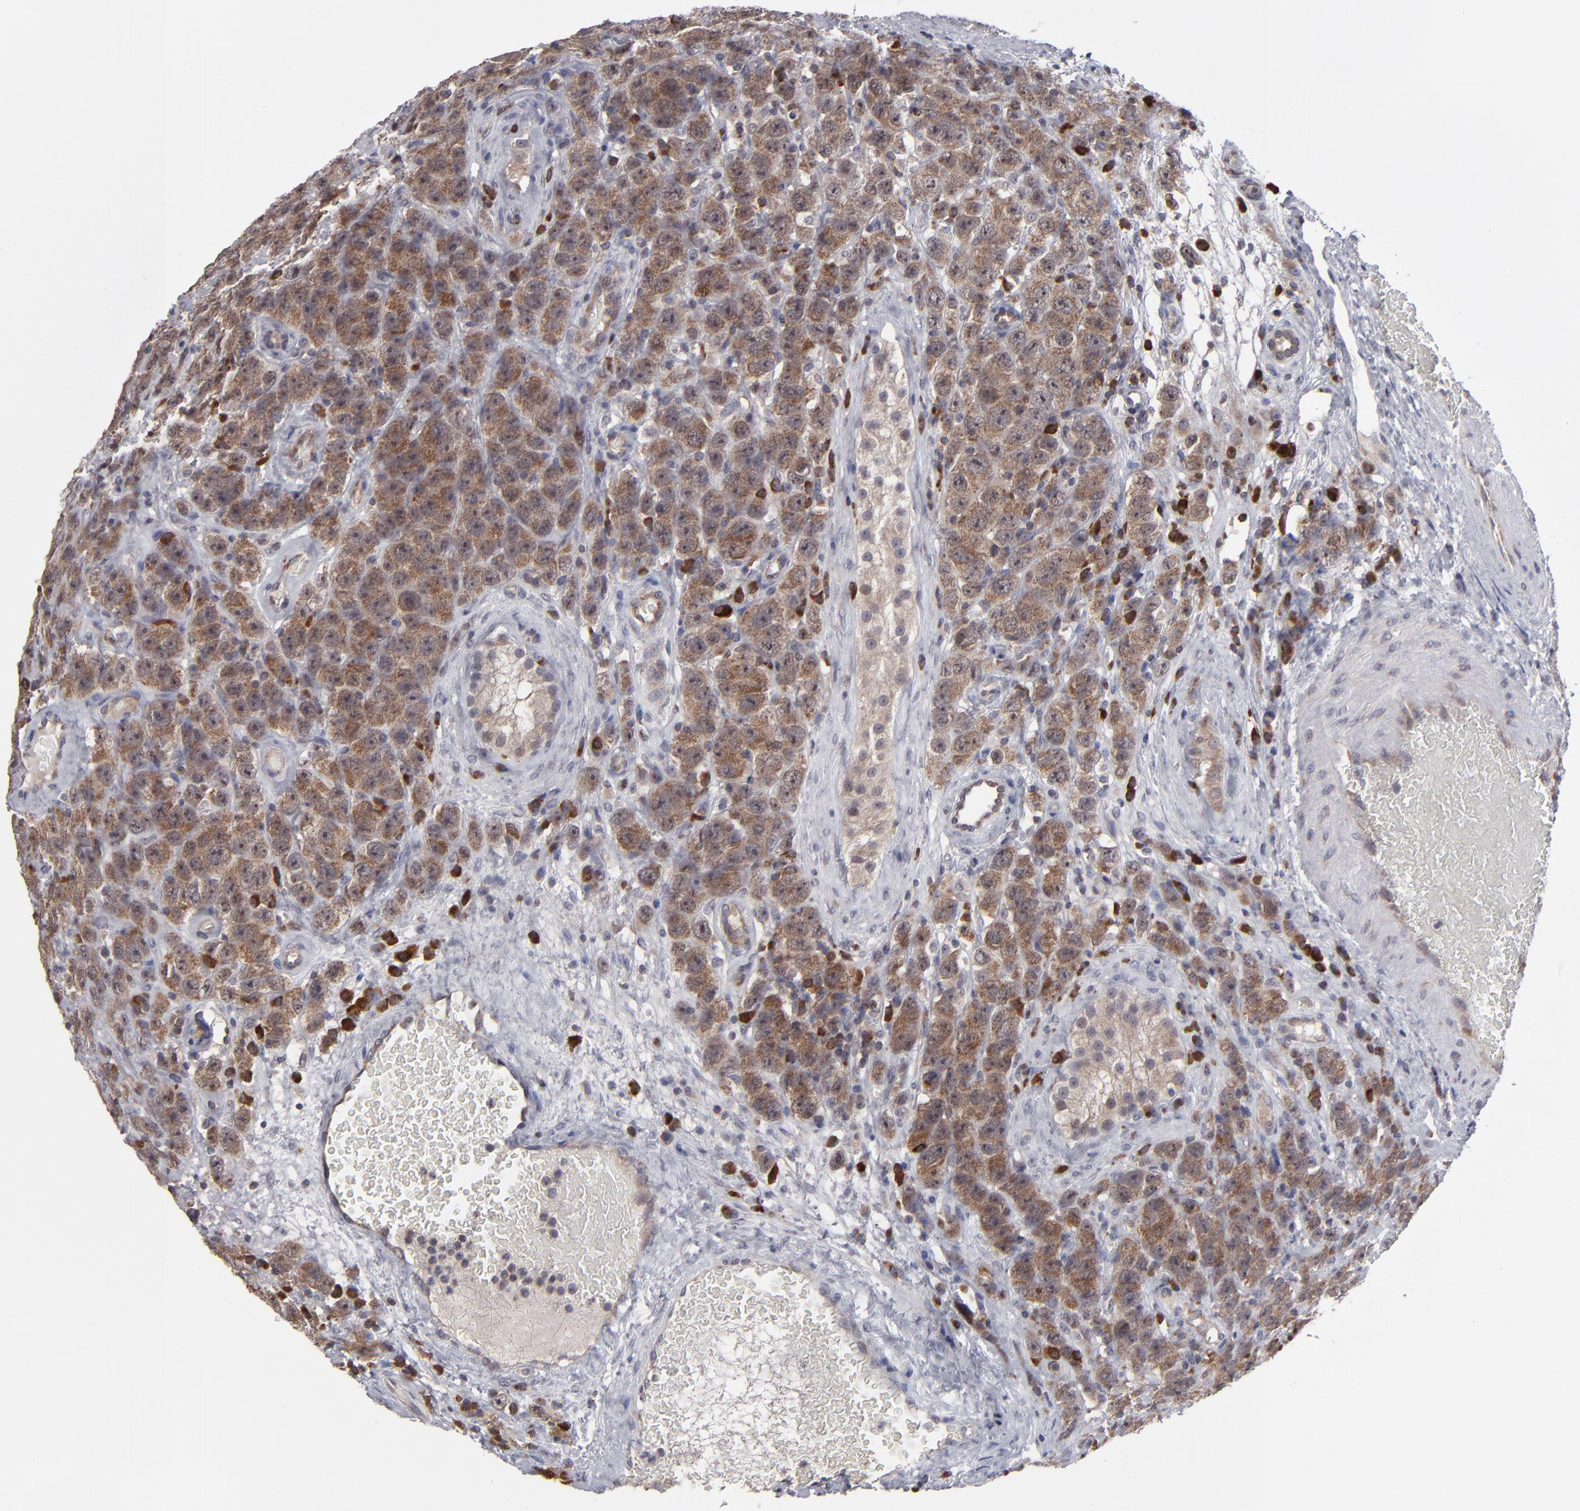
{"staining": {"intensity": "moderate", "quantity": ">75%", "location": "cytoplasmic/membranous"}, "tissue": "testis cancer", "cell_type": "Tumor cells", "image_type": "cancer", "snomed": [{"axis": "morphology", "description": "Seminoma, NOS"}, {"axis": "topography", "description": "Testis"}], "caption": "The micrograph reveals a brown stain indicating the presence of a protein in the cytoplasmic/membranous of tumor cells in testis cancer.", "gene": "GLCCI1", "patient": {"sex": "male", "age": 52}}